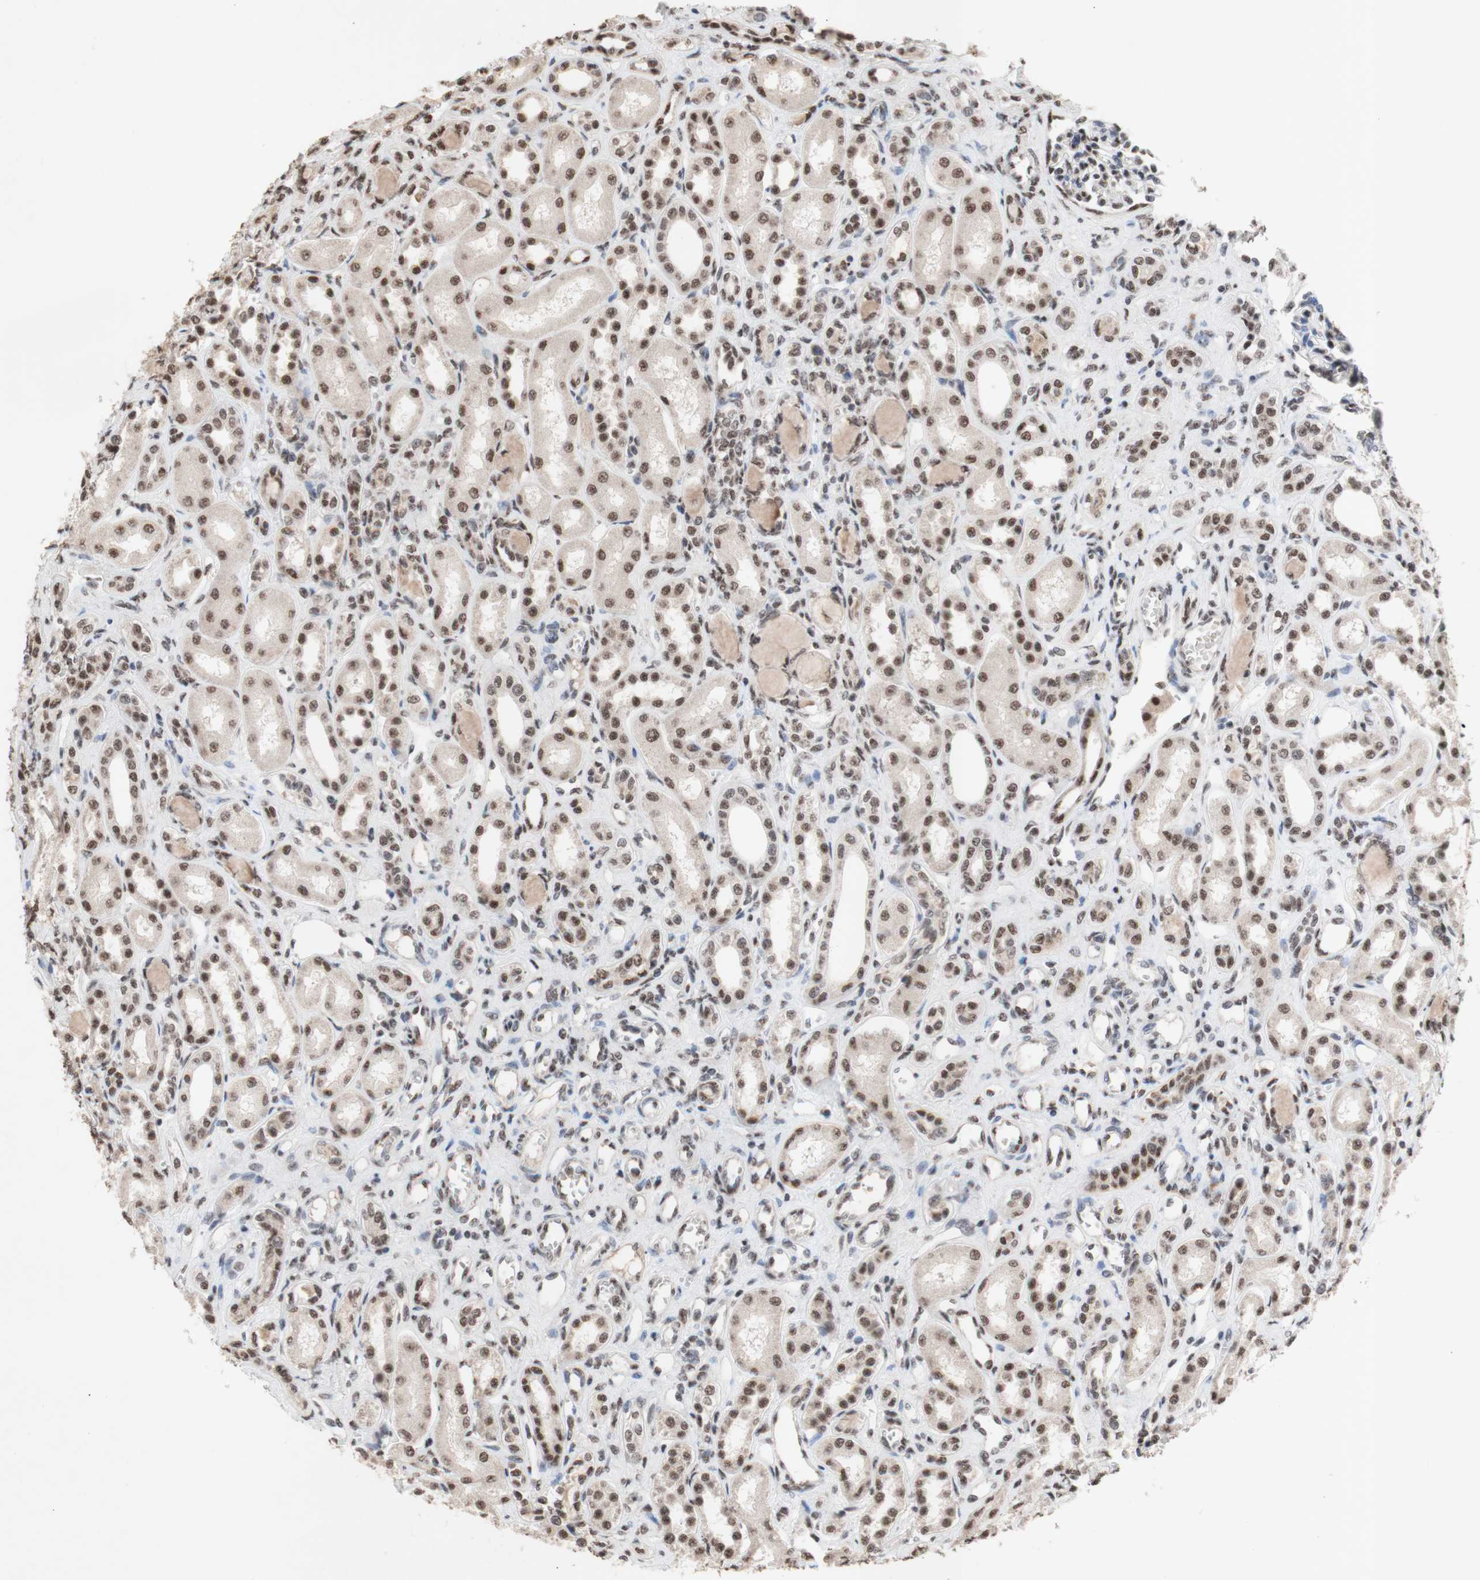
{"staining": {"intensity": "moderate", "quantity": "25%-75%", "location": "nuclear"}, "tissue": "kidney", "cell_type": "Cells in glomeruli", "image_type": "normal", "snomed": [{"axis": "morphology", "description": "Normal tissue, NOS"}, {"axis": "topography", "description": "Kidney"}], "caption": "A brown stain highlights moderate nuclear positivity of a protein in cells in glomeruli of normal kidney. The staining is performed using DAB (3,3'-diaminobenzidine) brown chromogen to label protein expression. The nuclei are counter-stained blue using hematoxylin.", "gene": "SFPQ", "patient": {"sex": "male", "age": 7}}